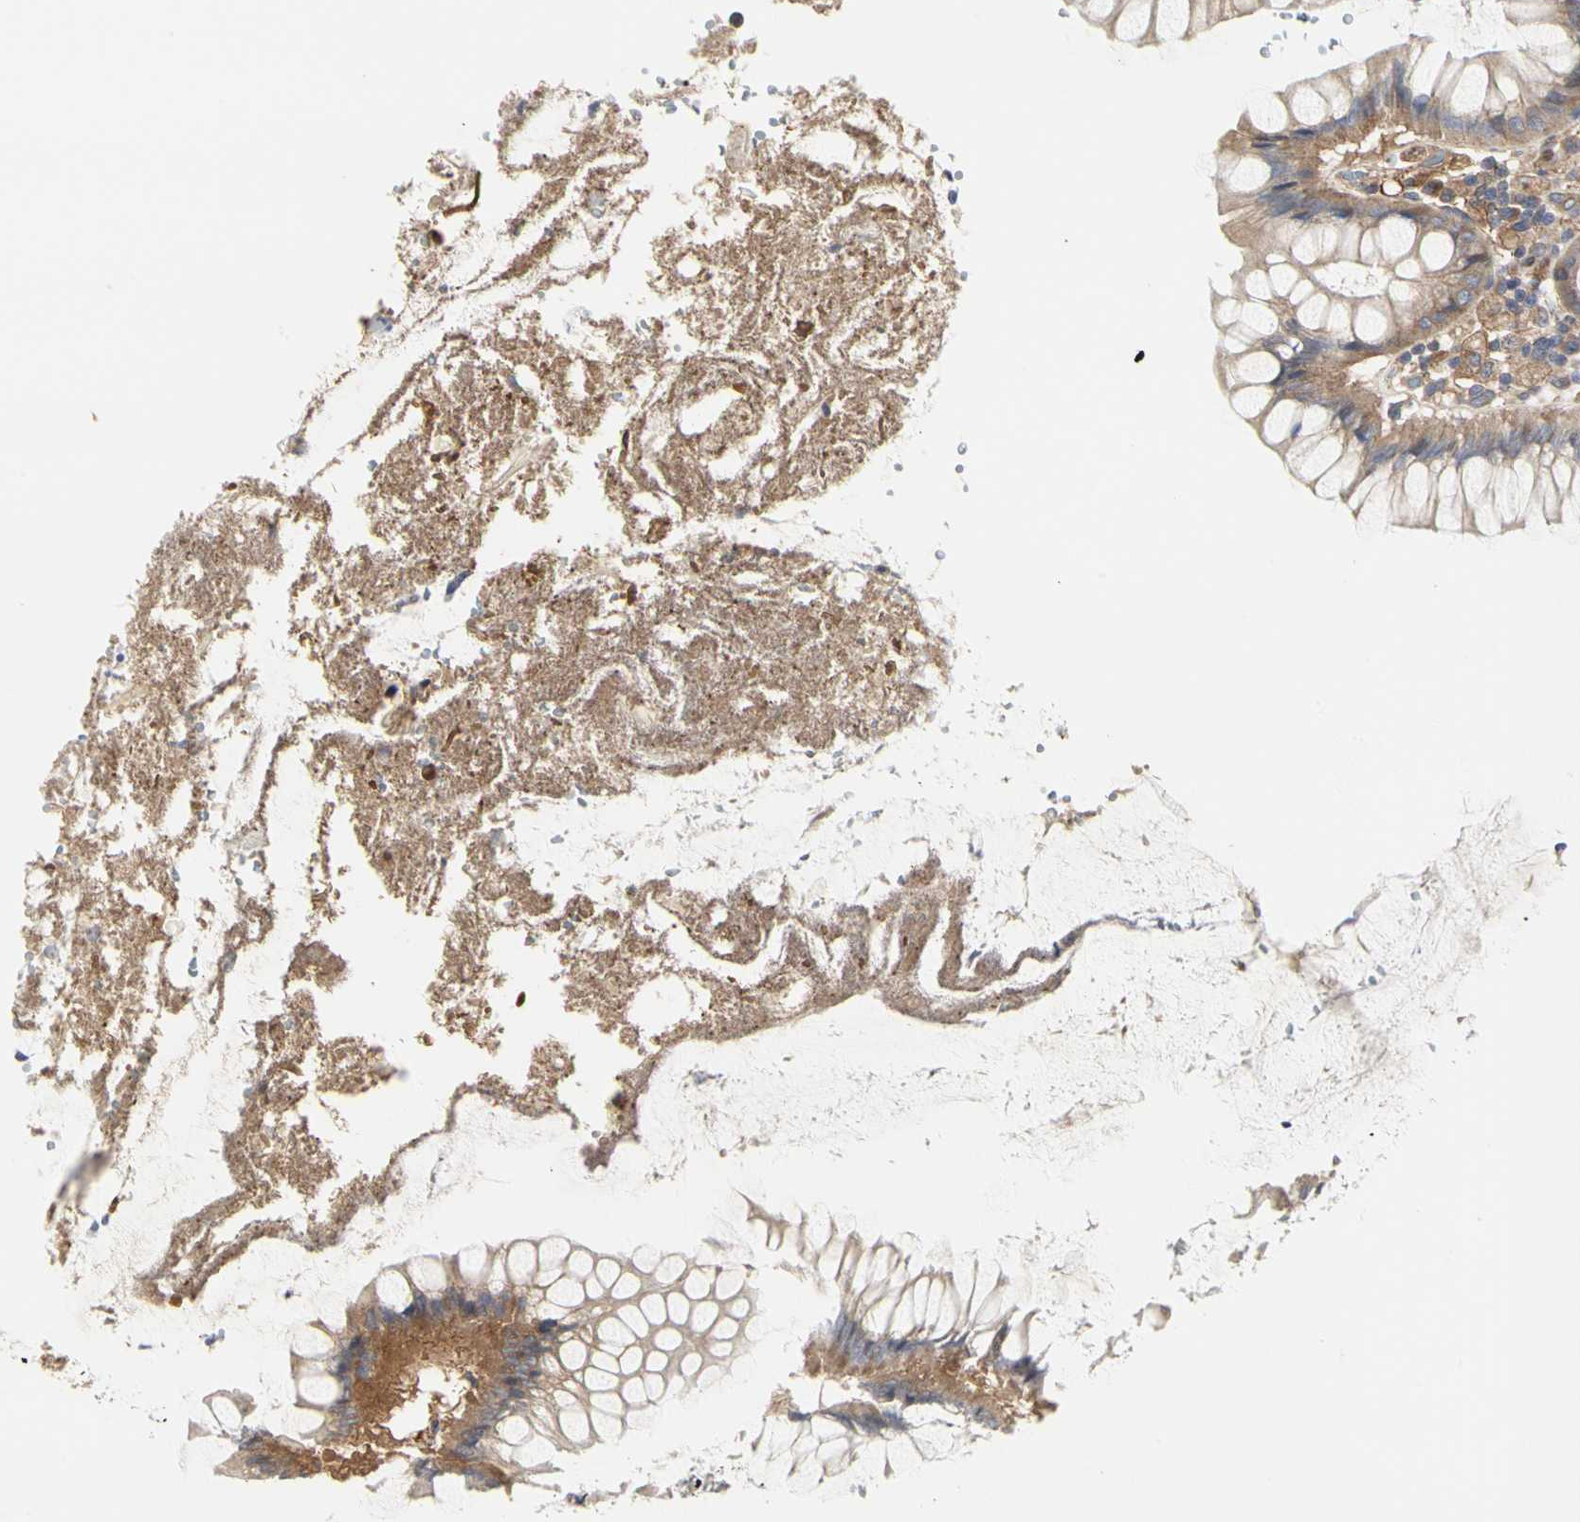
{"staining": {"intensity": "strong", "quantity": ">75%", "location": "cytoplasmic/membranous"}, "tissue": "colon", "cell_type": "Endothelial cells", "image_type": "normal", "snomed": [{"axis": "morphology", "description": "Normal tissue, NOS"}, {"axis": "topography", "description": "Colon"}], "caption": "This image shows immunohistochemistry staining of benign human colon, with high strong cytoplasmic/membranous staining in approximately >75% of endothelial cells.", "gene": "C3orf52", "patient": {"sex": "female", "age": 46}}